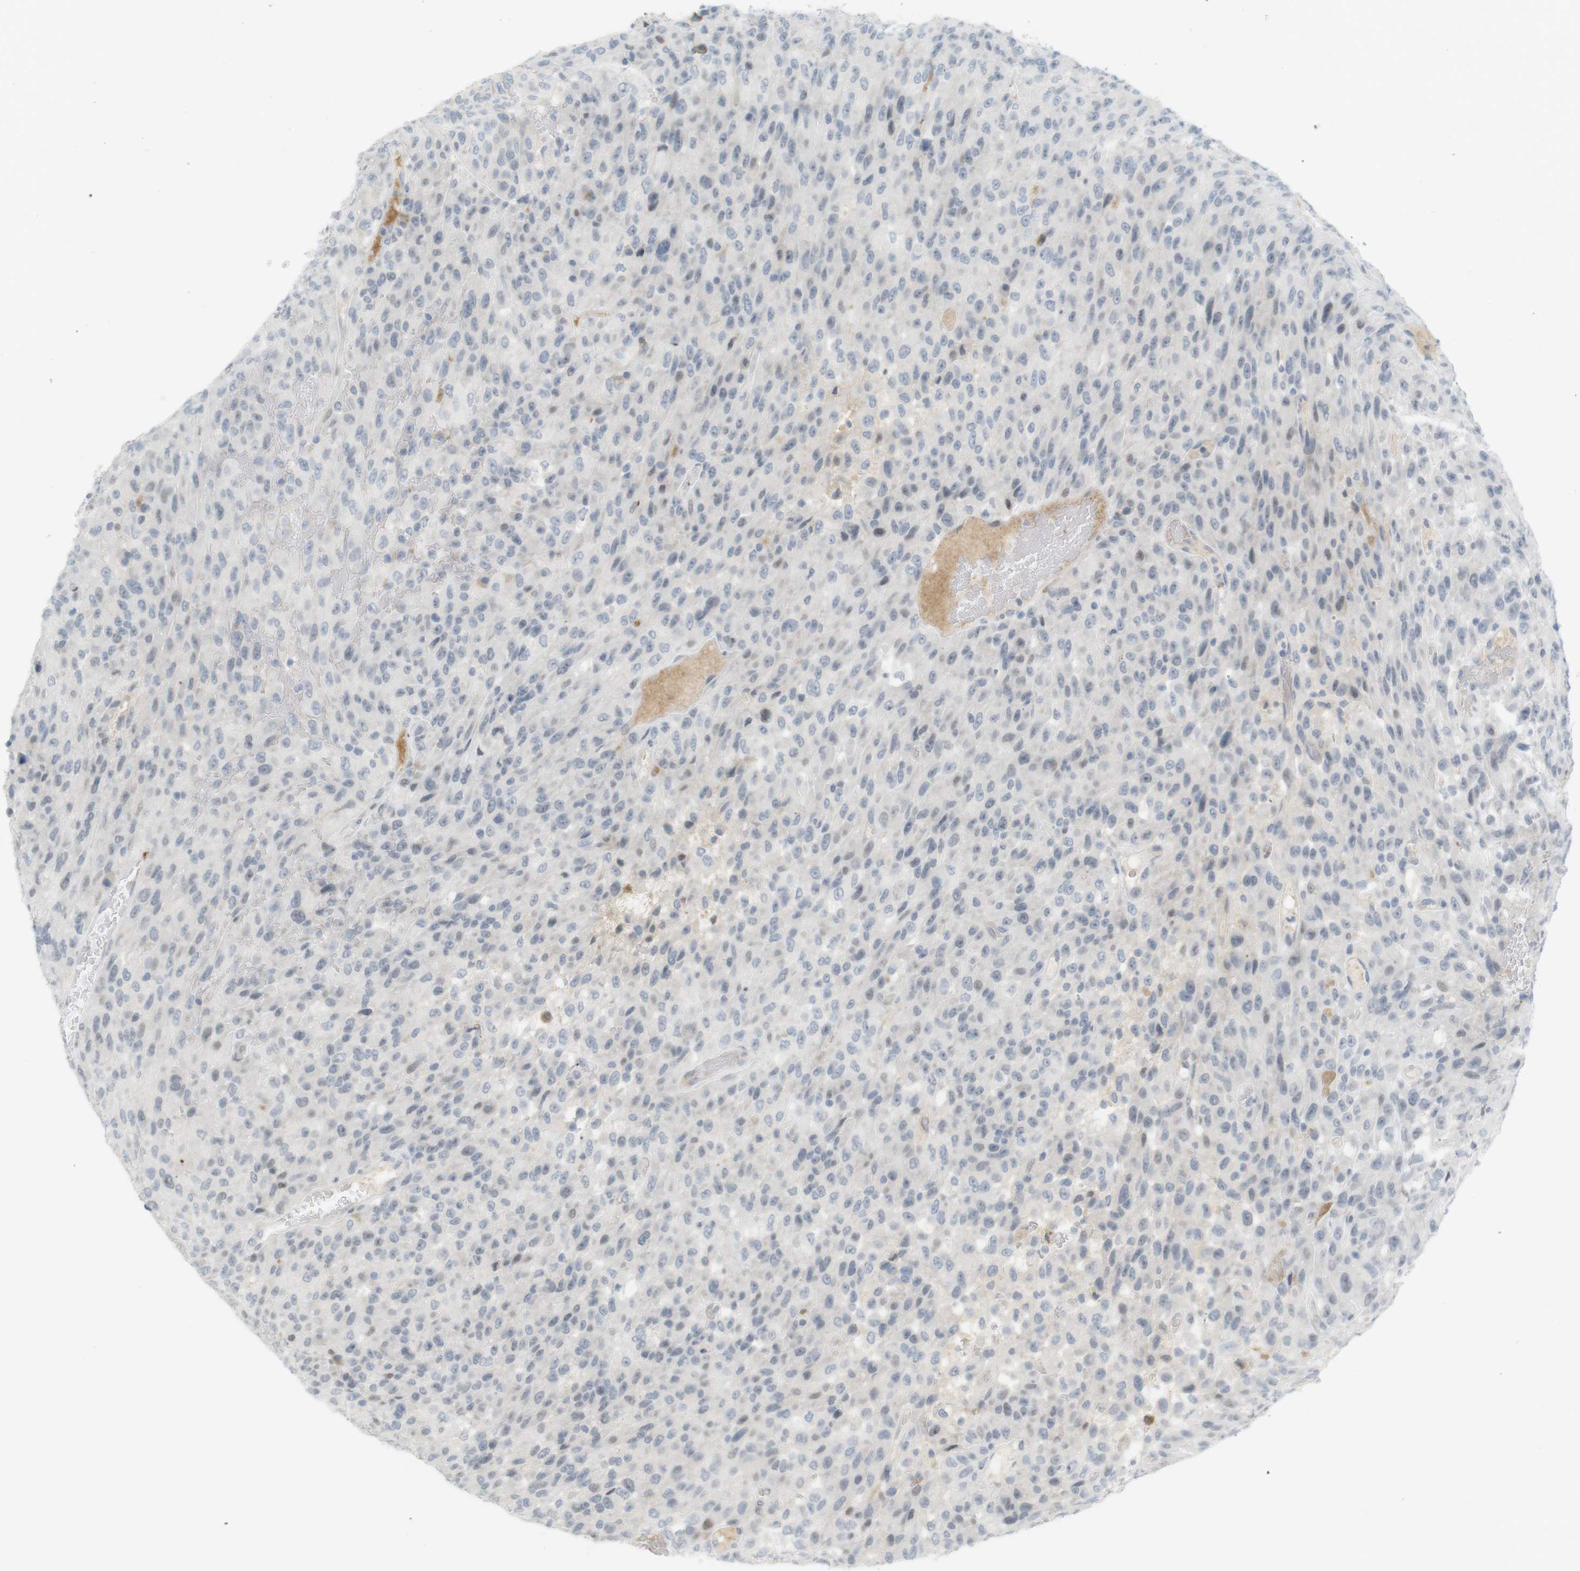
{"staining": {"intensity": "weak", "quantity": "<25%", "location": "nuclear"}, "tissue": "urothelial cancer", "cell_type": "Tumor cells", "image_type": "cancer", "snomed": [{"axis": "morphology", "description": "Urothelial carcinoma, High grade"}, {"axis": "topography", "description": "Urinary bladder"}], "caption": "Immunohistochemistry of urothelial cancer reveals no staining in tumor cells. The staining is performed using DAB (3,3'-diaminobenzidine) brown chromogen with nuclei counter-stained in using hematoxylin.", "gene": "DMC1", "patient": {"sex": "male", "age": 66}}